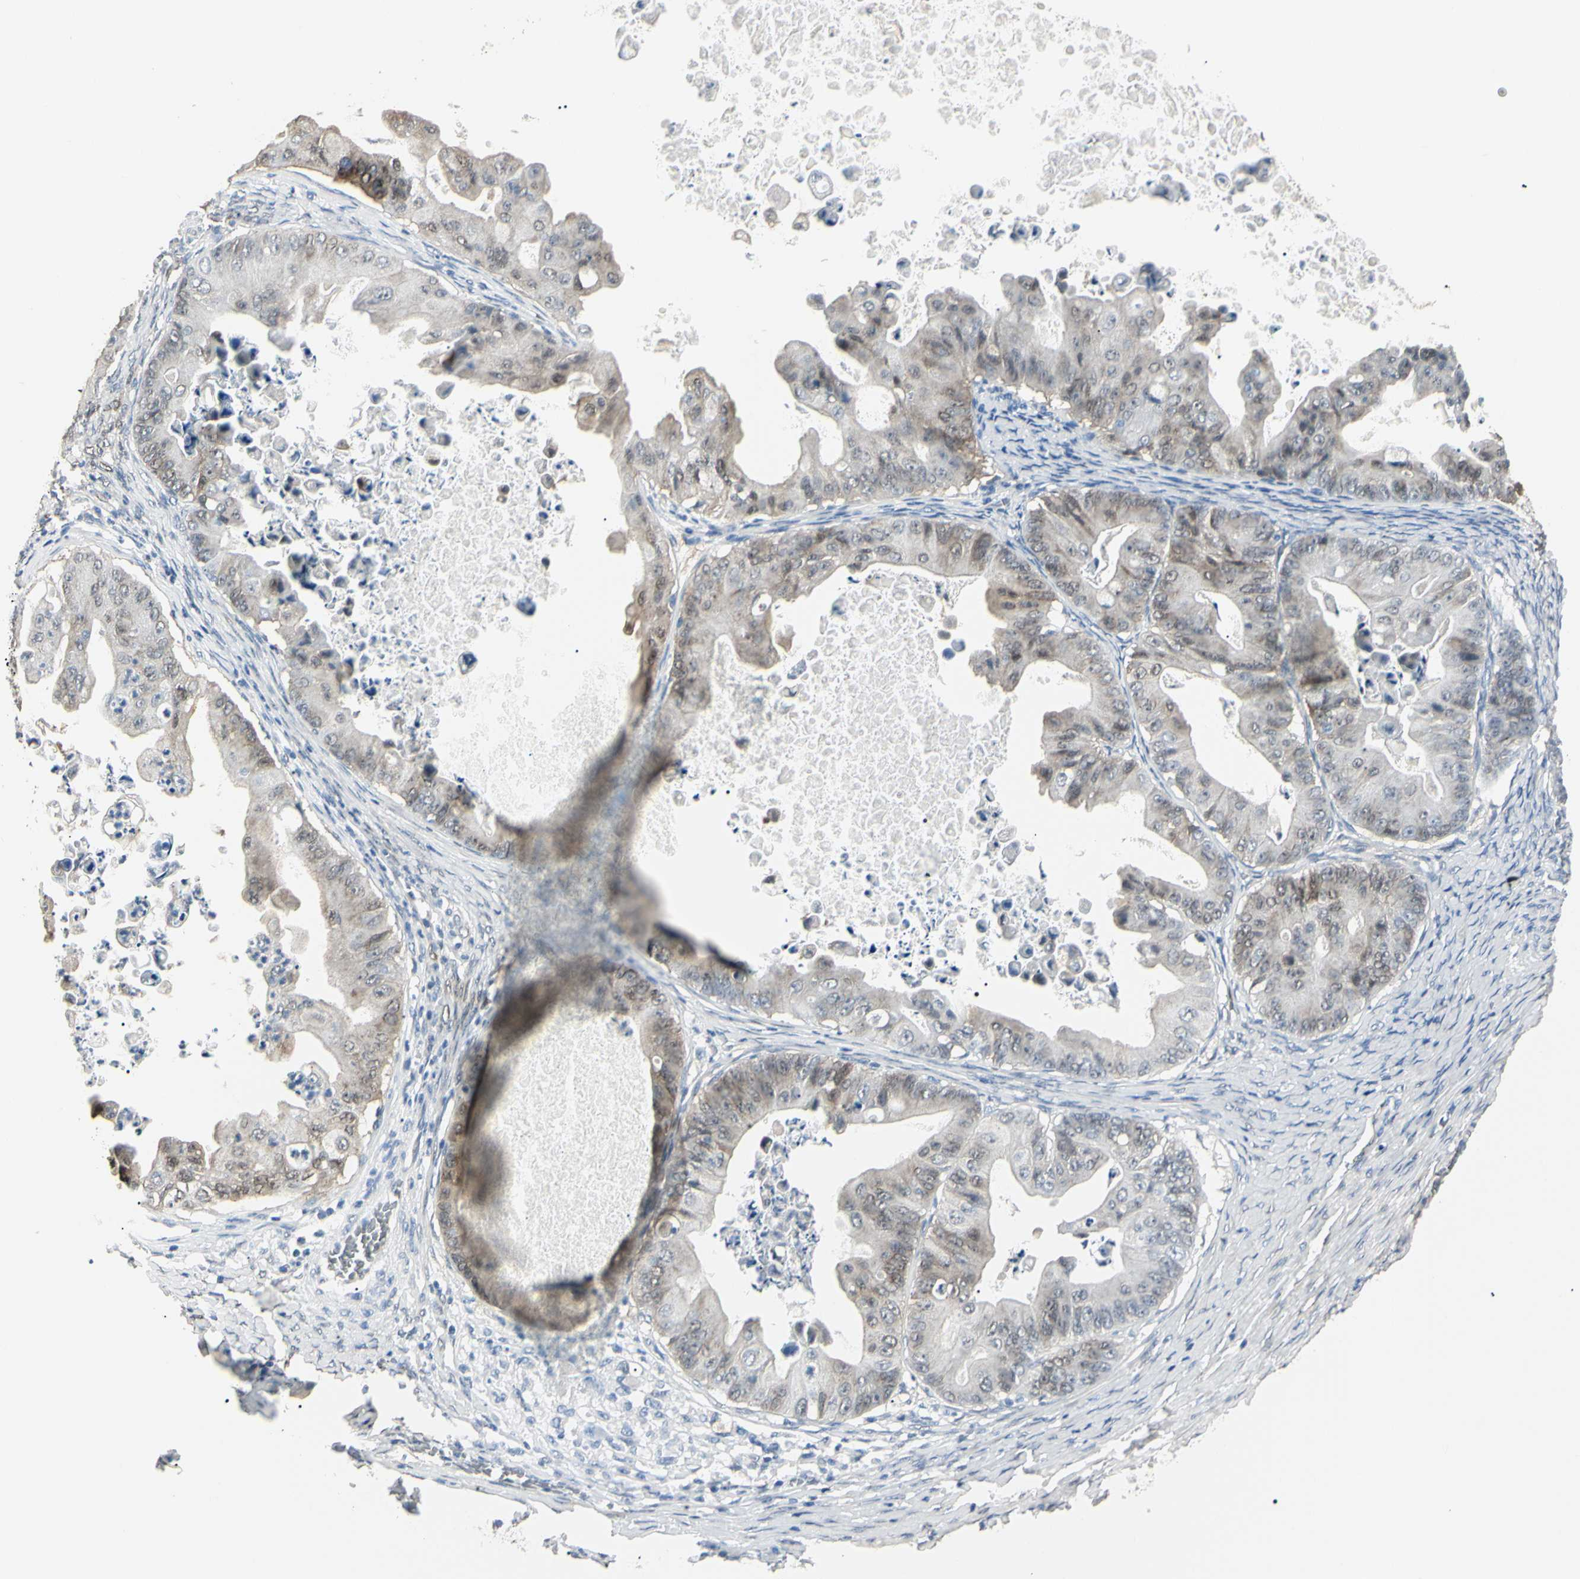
{"staining": {"intensity": "weak", "quantity": "<25%", "location": "cytoplasmic/membranous"}, "tissue": "ovarian cancer", "cell_type": "Tumor cells", "image_type": "cancer", "snomed": [{"axis": "morphology", "description": "Cystadenocarcinoma, mucinous, NOS"}, {"axis": "topography", "description": "Ovary"}], "caption": "IHC histopathology image of human ovarian mucinous cystadenocarcinoma stained for a protein (brown), which reveals no staining in tumor cells.", "gene": "AKR1C3", "patient": {"sex": "female", "age": 37}}